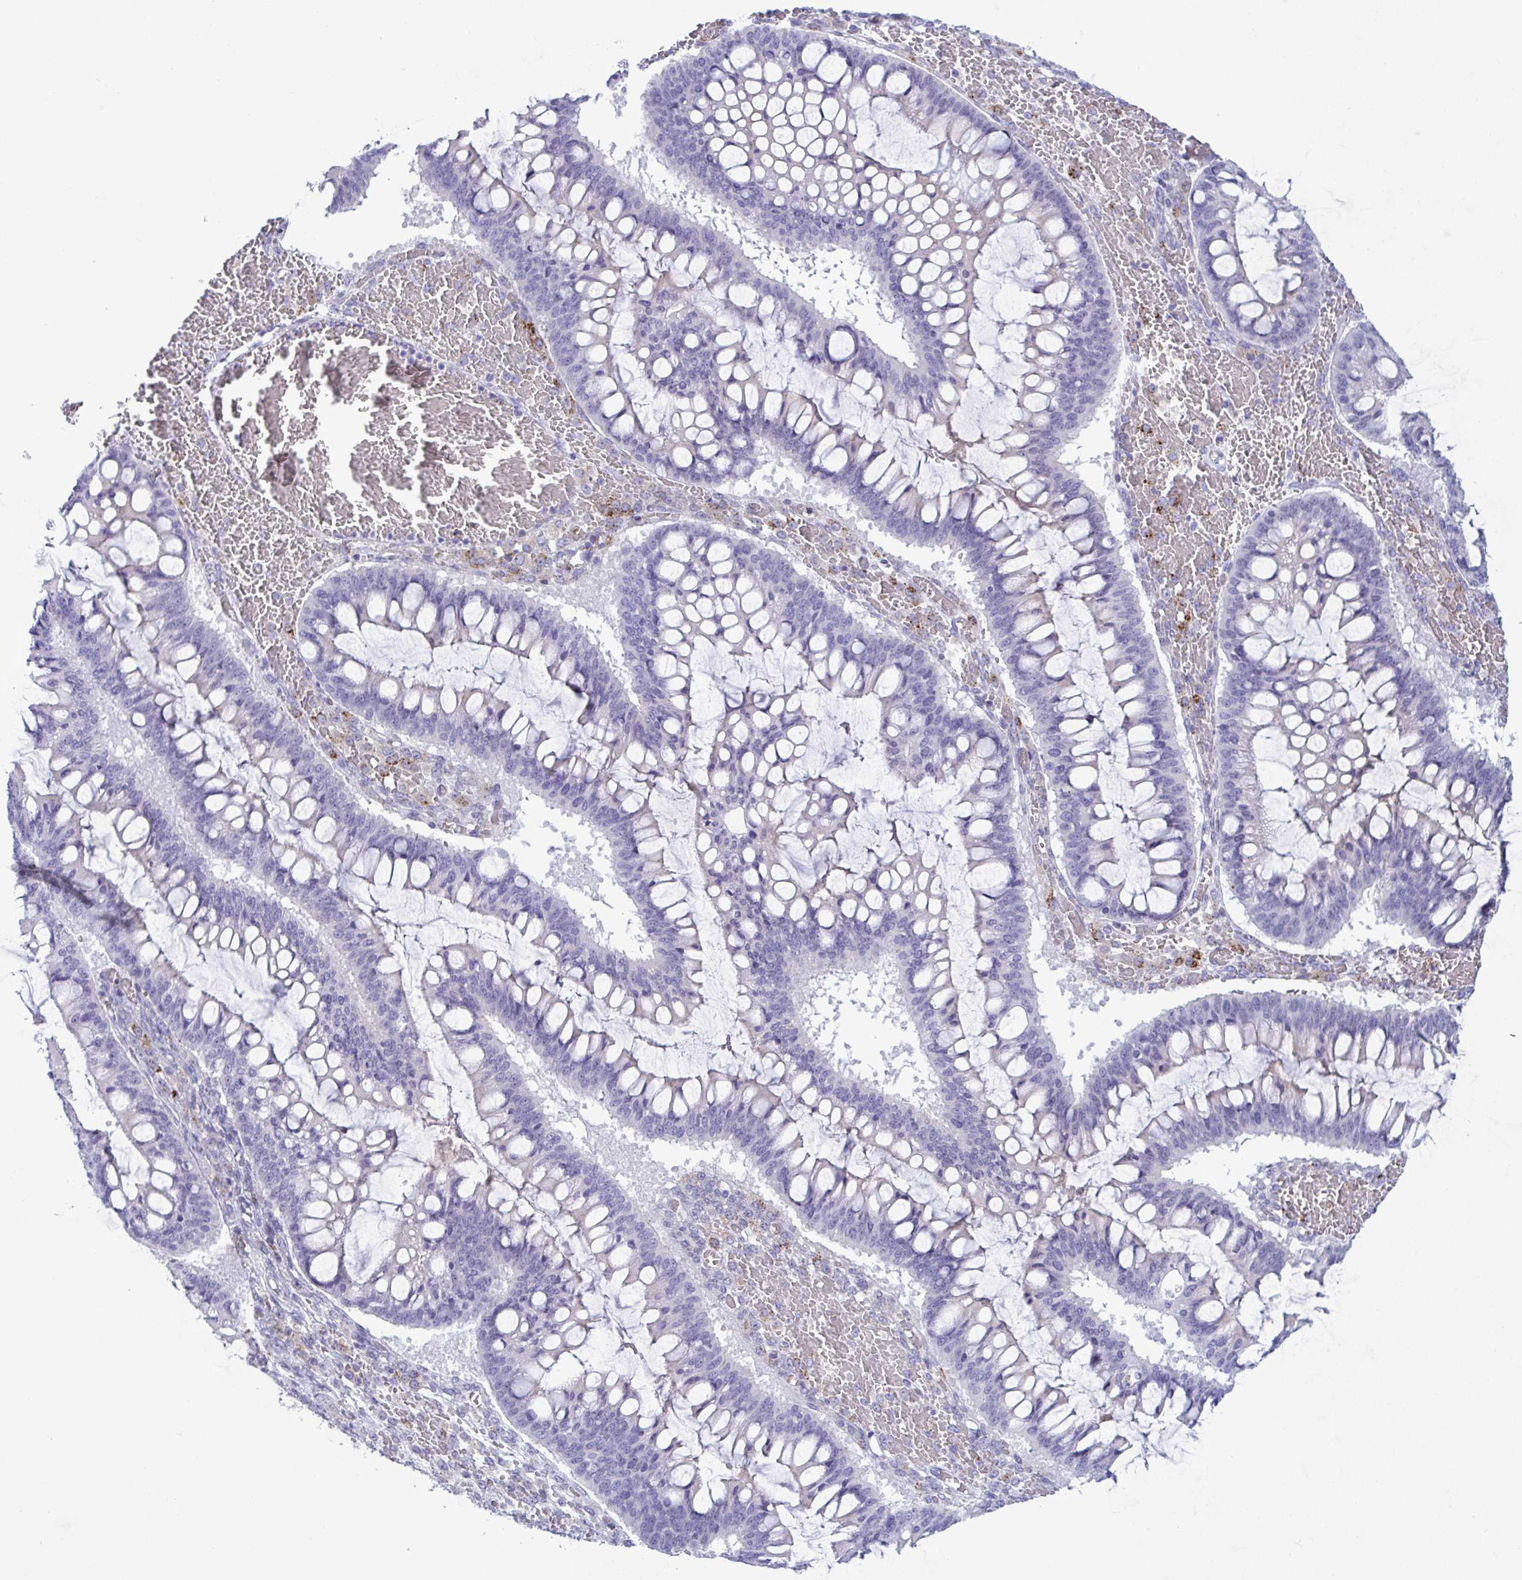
{"staining": {"intensity": "negative", "quantity": "none", "location": "none"}, "tissue": "ovarian cancer", "cell_type": "Tumor cells", "image_type": "cancer", "snomed": [{"axis": "morphology", "description": "Cystadenocarcinoma, mucinous, NOS"}, {"axis": "topography", "description": "Ovary"}], "caption": "An IHC micrograph of ovarian cancer (mucinous cystadenocarcinoma) is shown. There is no staining in tumor cells of ovarian cancer (mucinous cystadenocarcinoma). (Stains: DAB immunohistochemistry (IHC) with hematoxylin counter stain, Microscopy: brightfield microscopy at high magnification).", "gene": "SREBF1", "patient": {"sex": "female", "age": 73}}